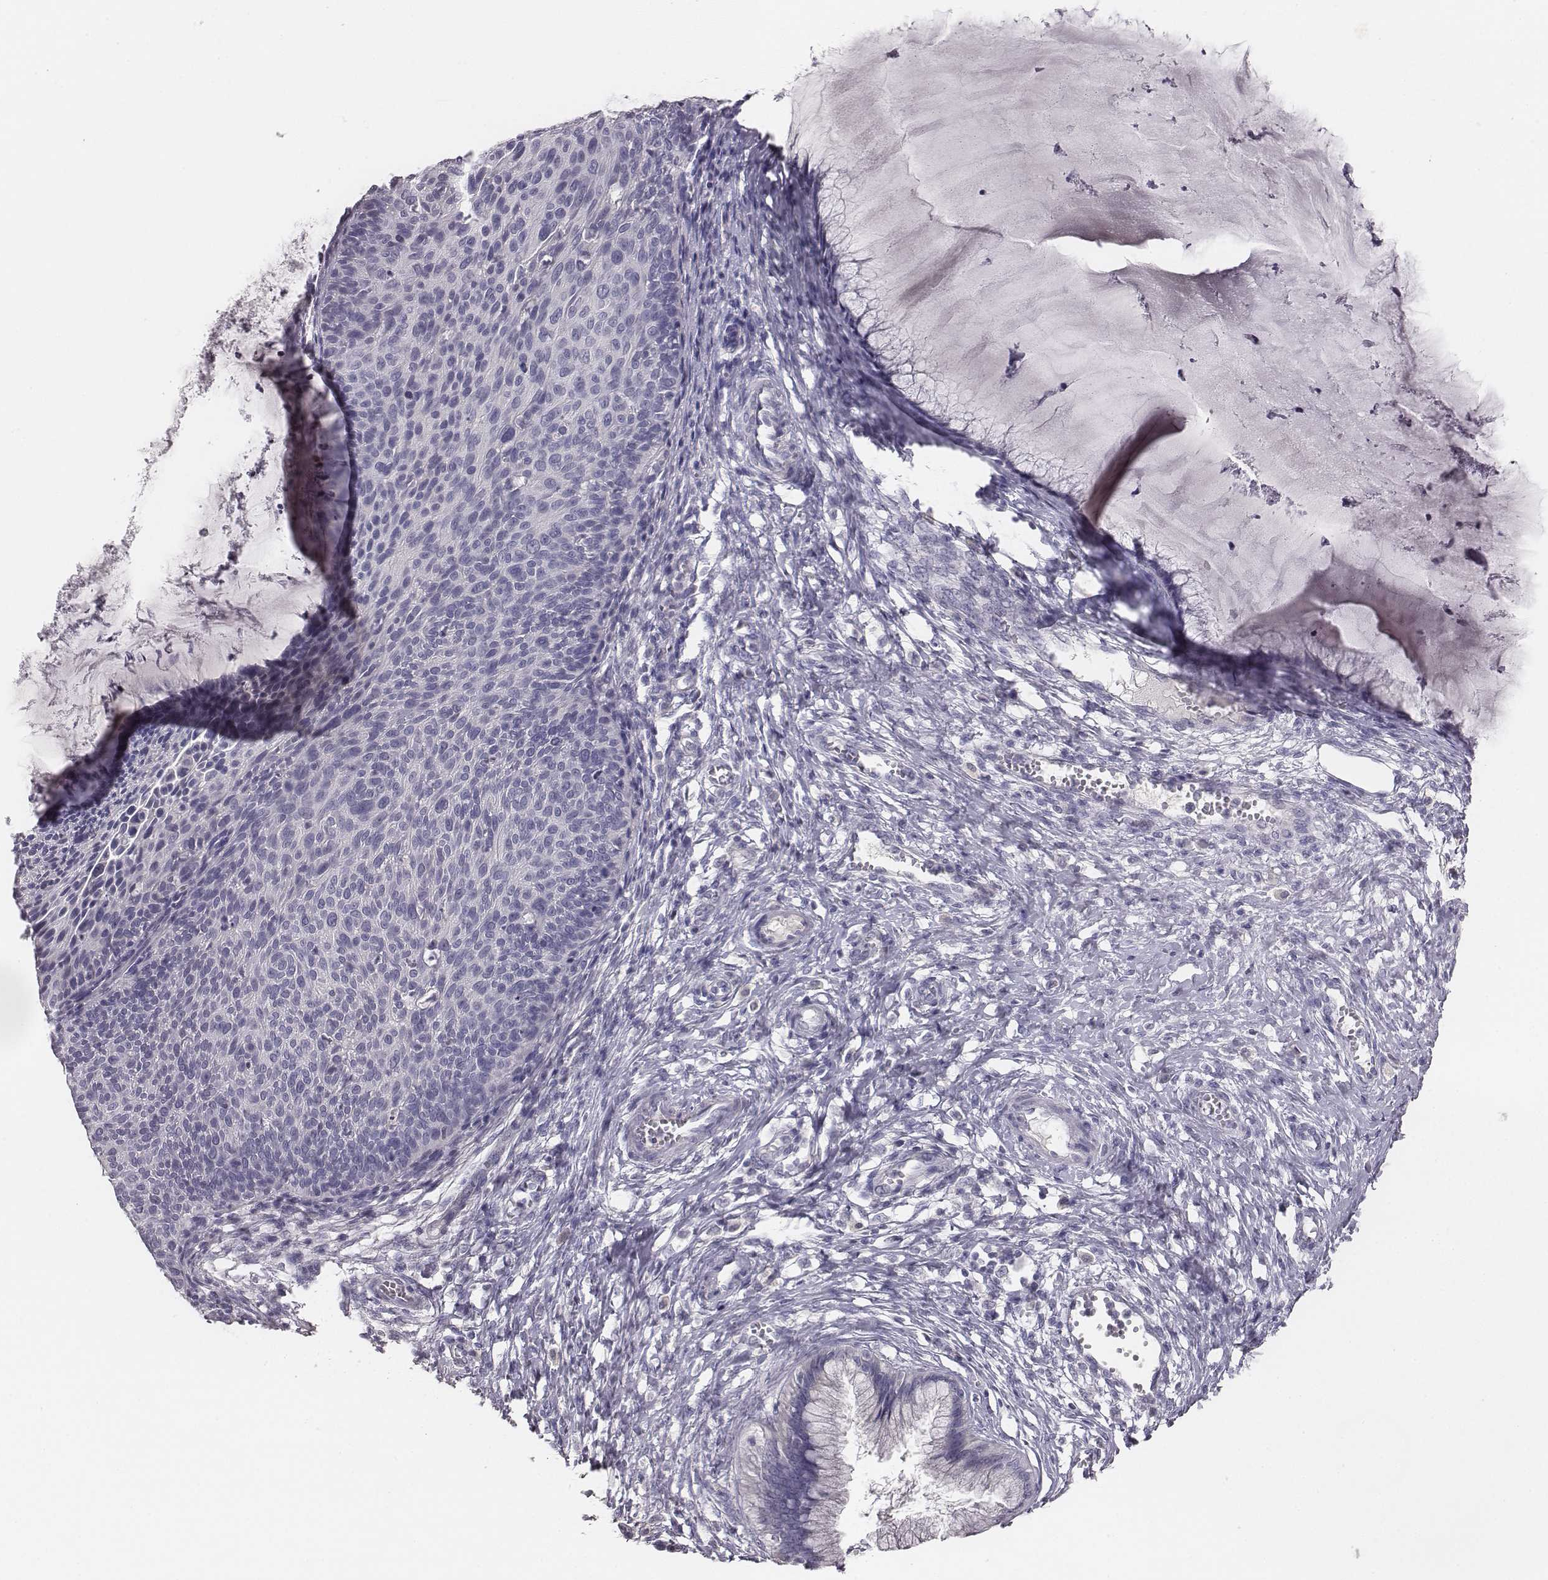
{"staining": {"intensity": "negative", "quantity": "none", "location": "none"}, "tissue": "cervical cancer", "cell_type": "Tumor cells", "image_type": "cancer", "snomed": [{"axis": "morphology", "description": "Squamous cell carcinoma, NOS"}, {"axis": "topography", "description": "Cervix"}], "caption": "This micrograph is of cervical squamous cell carcinoma stained with immunohistochemistry to label a protein in brown with the nuclei are counter-stained blue. There is no staining in tumor cells. (Brightfield microscopy of DAB immunohistochemistry (IHC) at high magnification).", "gene": "MYH6", "patient": {"sex": "female", "age": 36}}